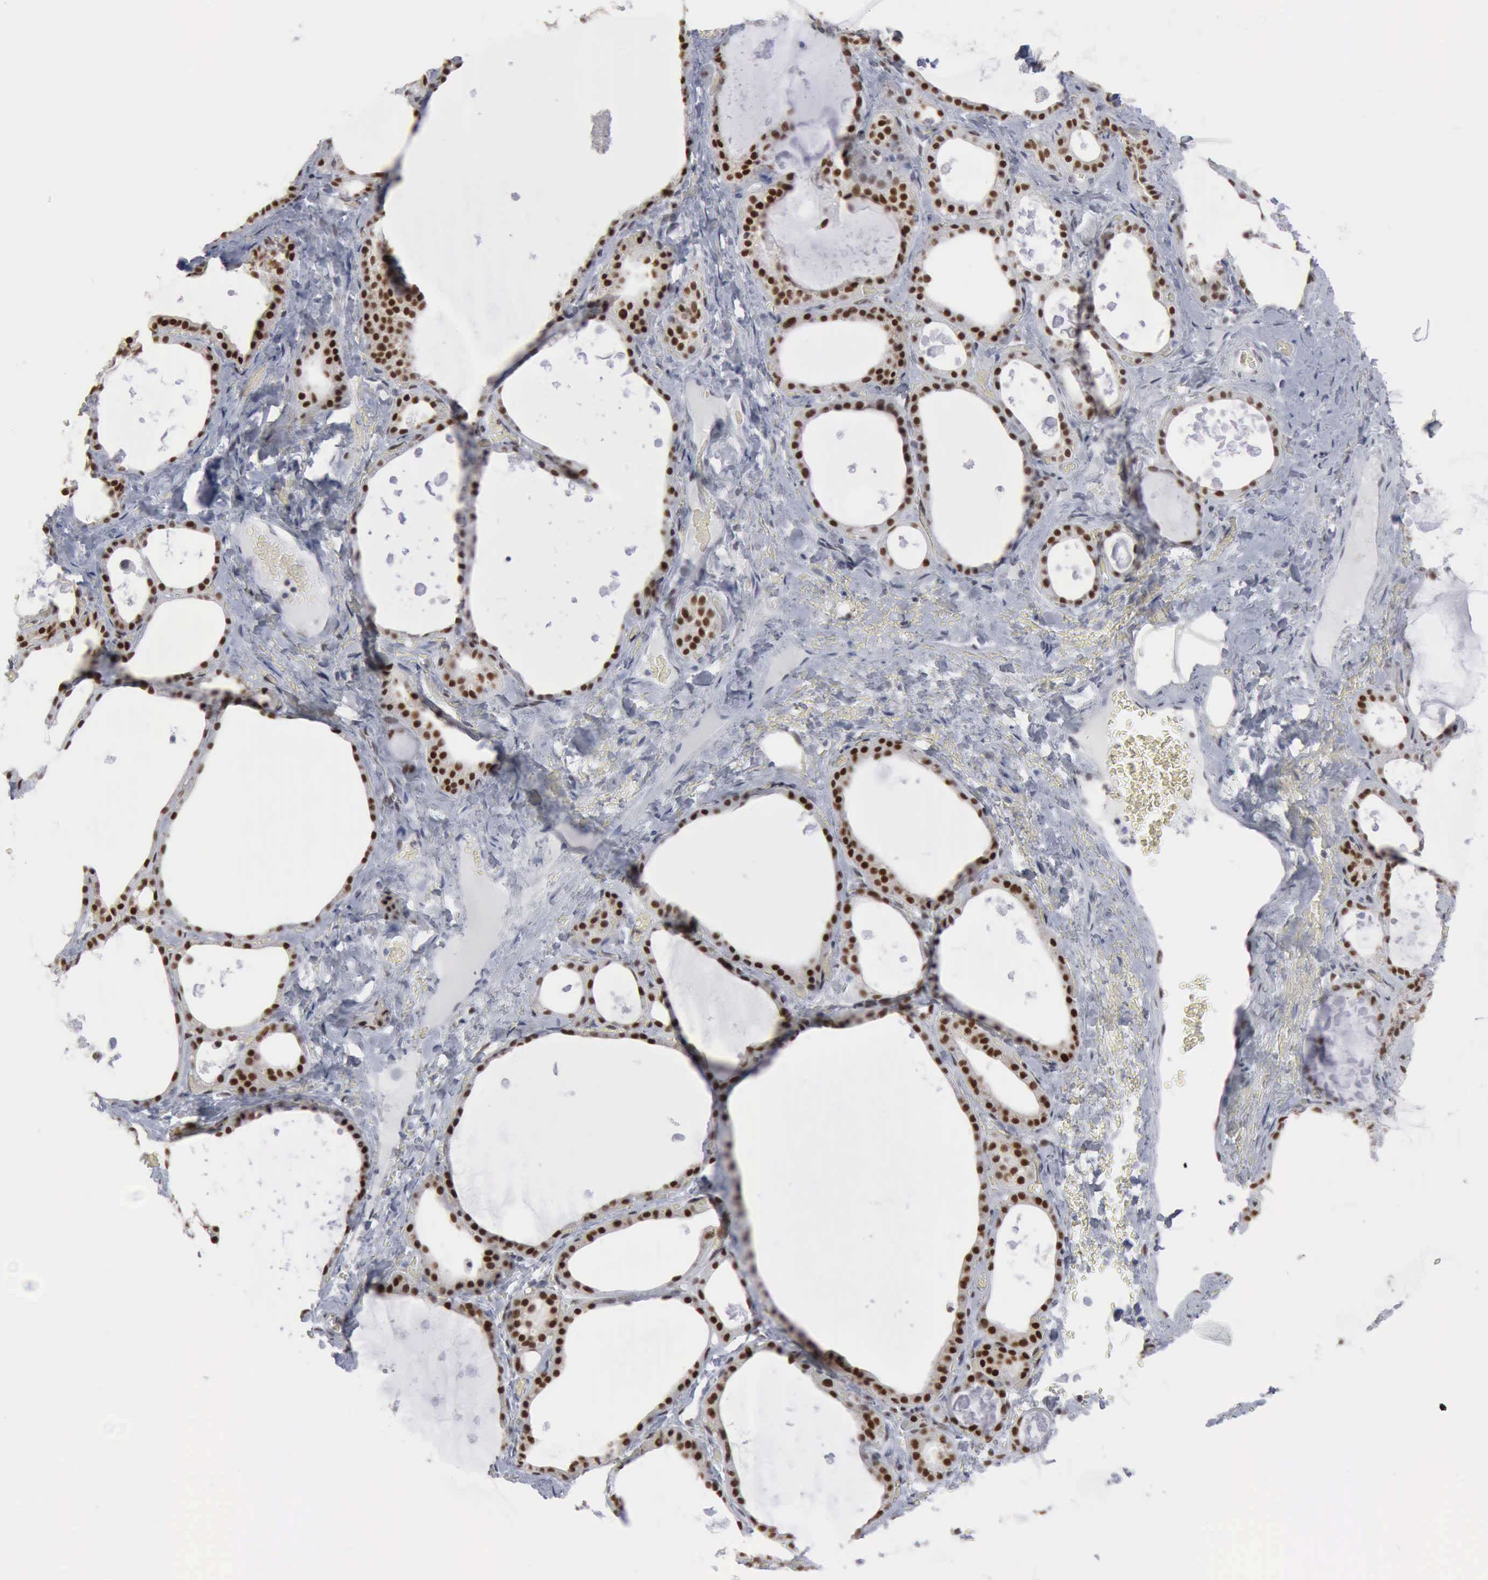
{"staining": {"intensity": "strong", "quantity": ">75%", "location": "nuclear"}, "tissue": "thyroid gland", "cell_type": "Glandular cells", "image_type": "normal", "snomed": [{"axis": "morphology", "description": "Normal tissue, NOS"}, {"axis": "topography", "description": "Thyroid gland"}], "caption": "This micrograph shows immunohistochemistry staining of benign human thyroid gland, with high strong nuclear expression in about >75% of glandular cells.", "gene": "XPA", "patient": {"sex": "male", "age": 61}}